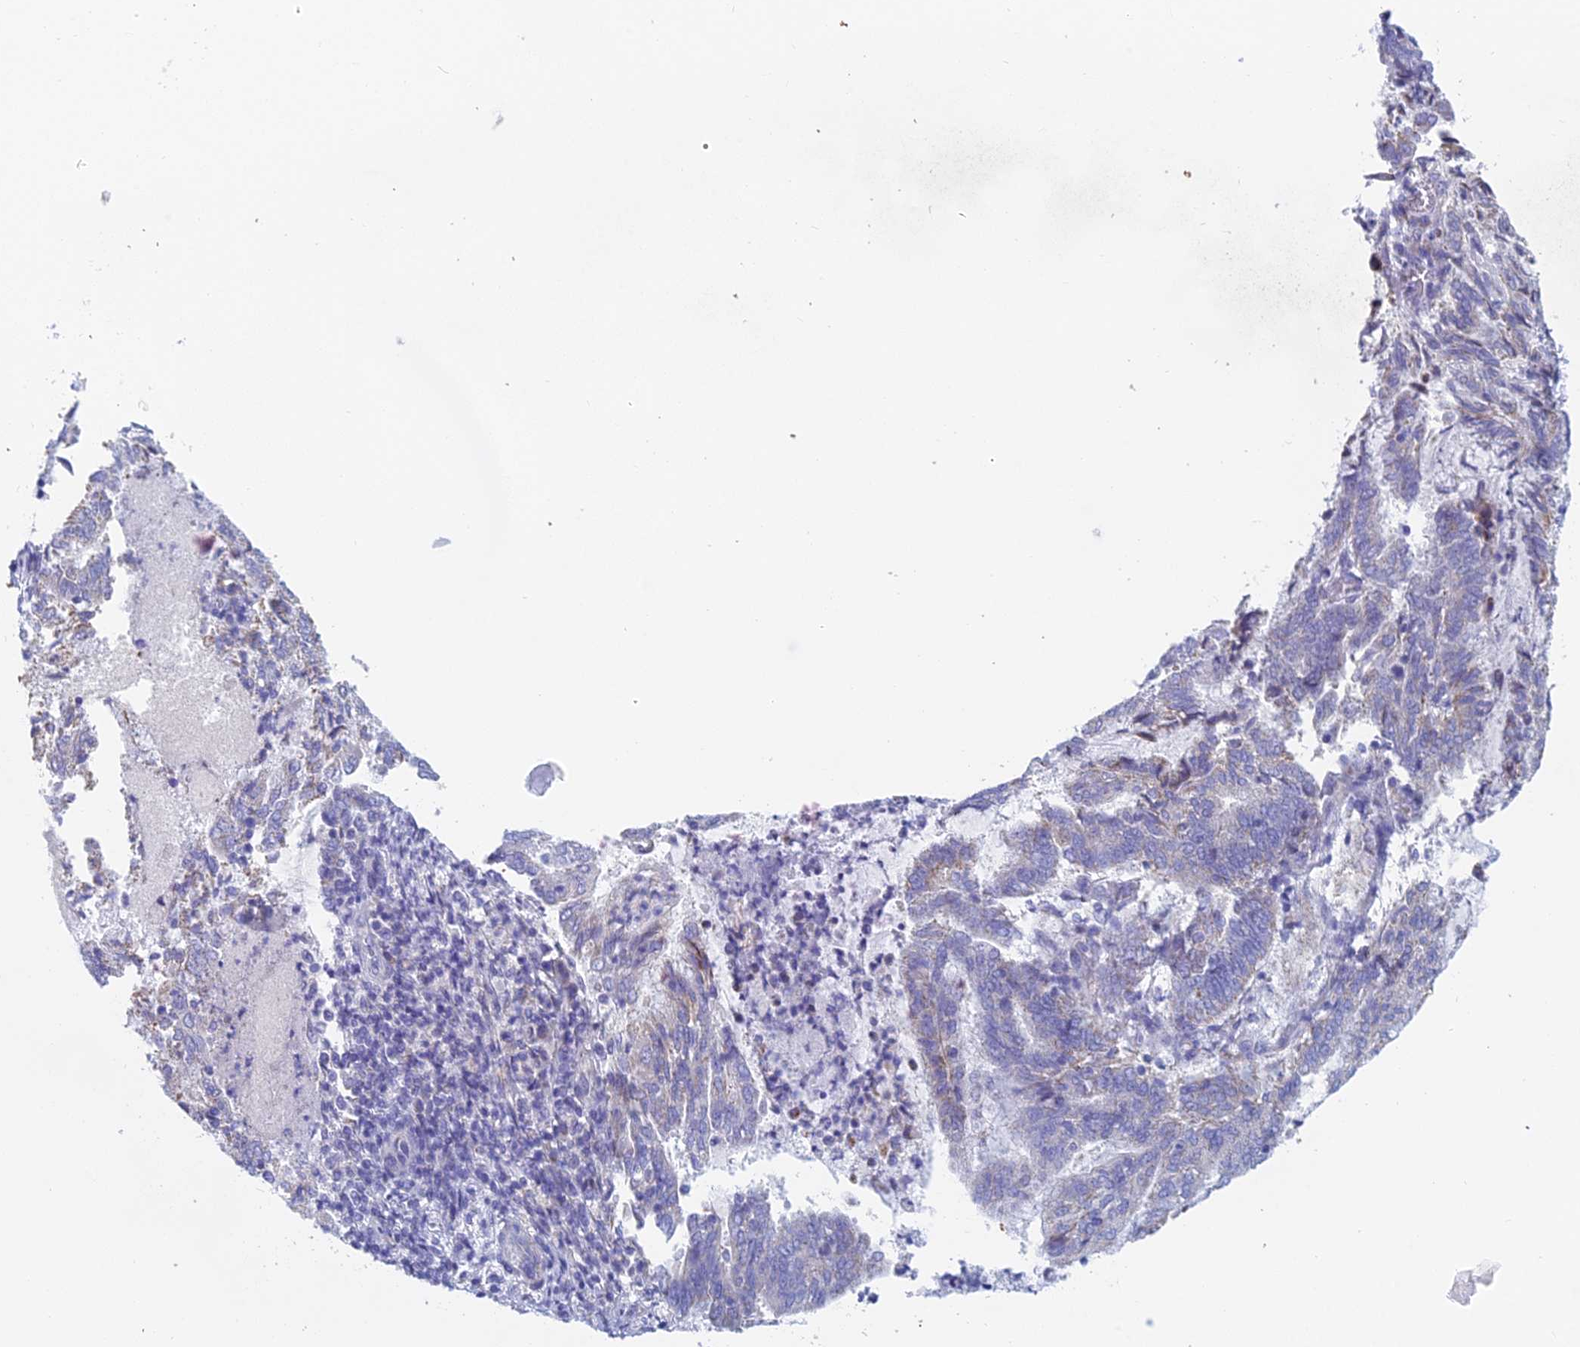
{"staining": {"intensity": "negative", "quantity": "none", "location": "none"}, "tissue": "endometrial cancer", "cell_type": "Tumor cells", "image_type": "cancer", "snomed": [{"axis": "morphology", "description": "Adenocarcinoma, NOS"}, {"axis": "topography", "description": "Endometrium"}], "caption": "Tumor cells are negative for protein expression in human endometrial cancer.", "gene": "ACSM1", "patient": {"sex": "female", "age": 80}}